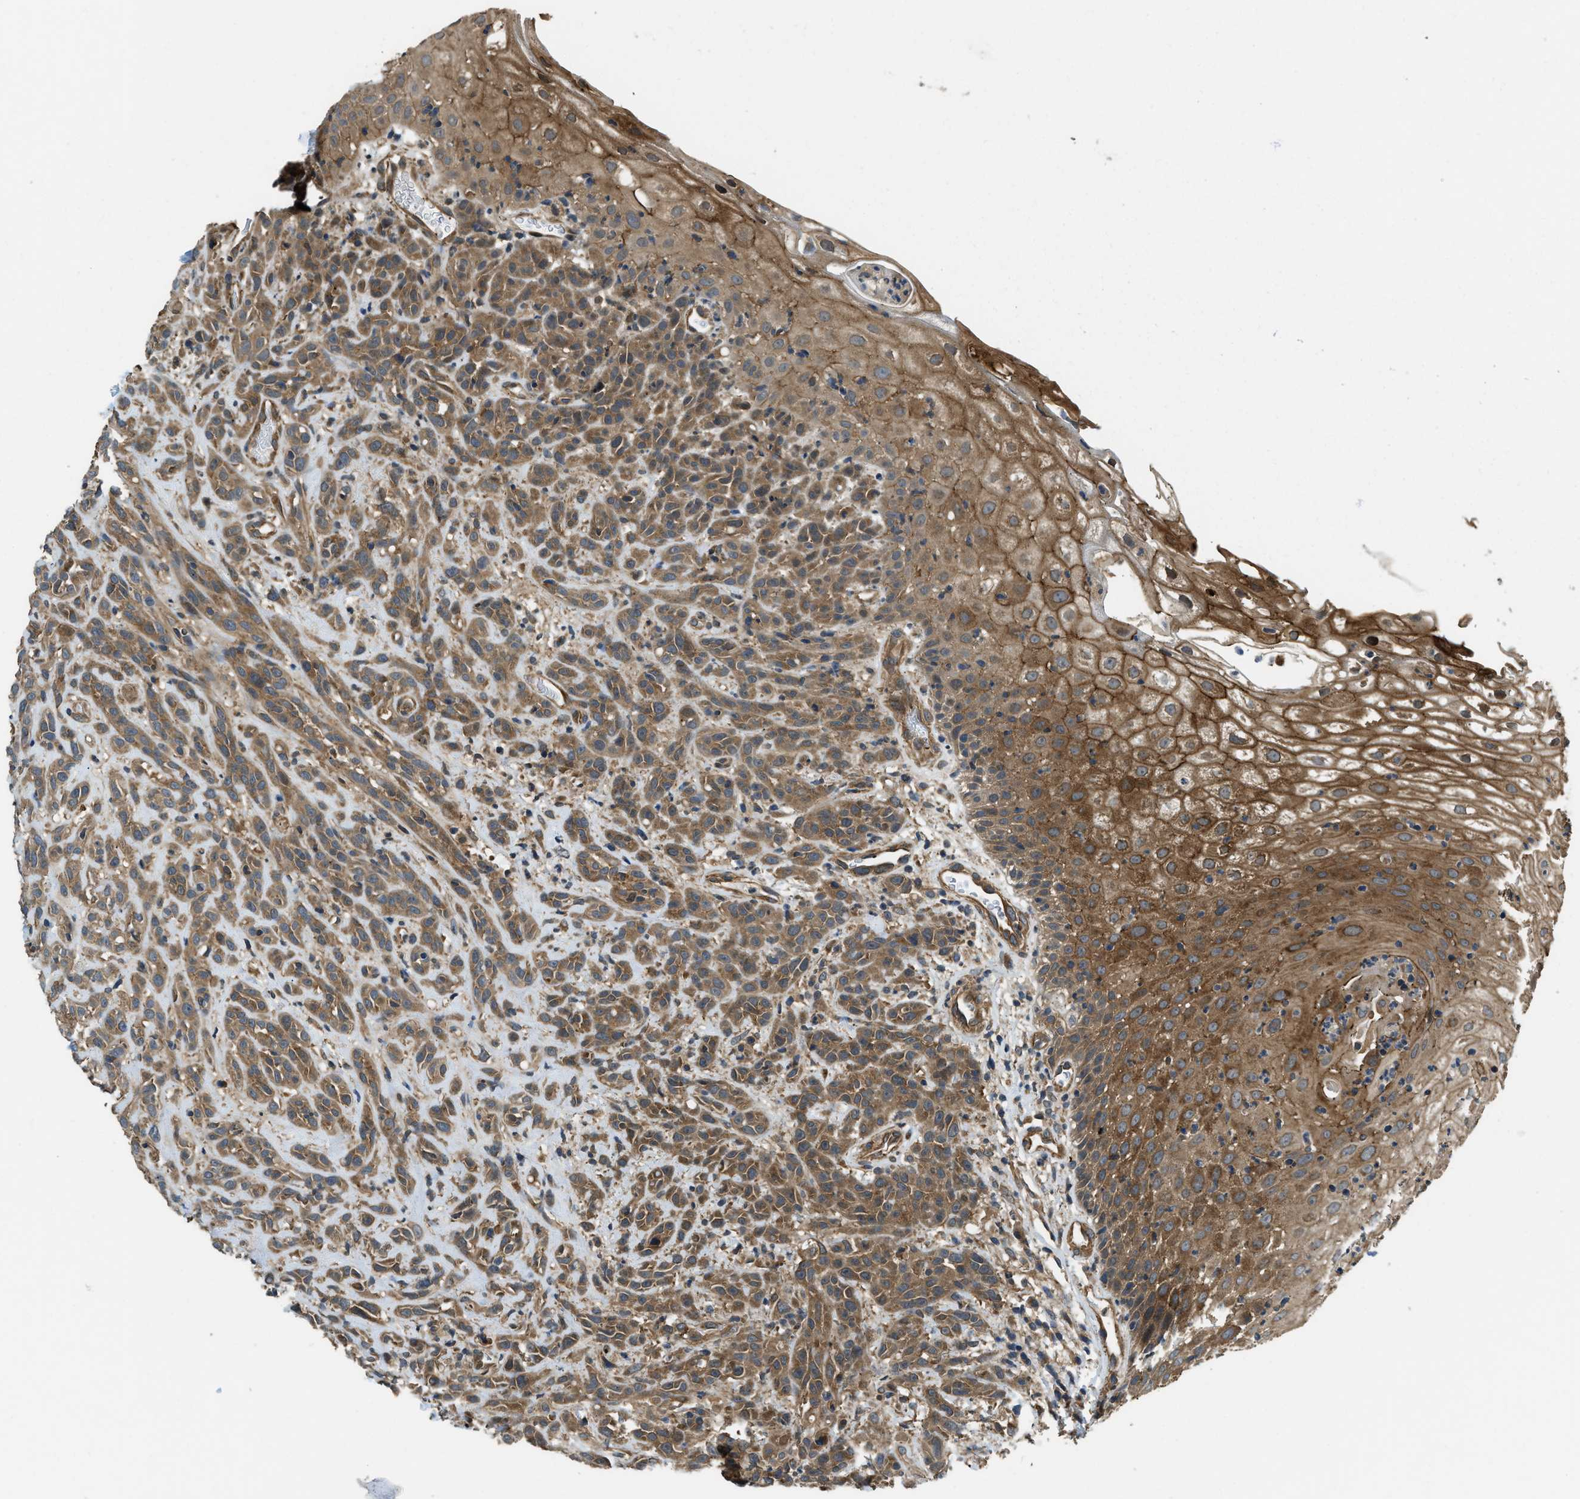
{"staining": {"intensity": "moderate", "quantity": ">75%", "location": "cytoplasmic/membranous"}, "tissue": "head and neck cancer", "cell_type": "Tumor cells", "image_type": "cancer", "snomed": [{"axis": "morphology", "description": "Normal tissue, NOS"}, {"axis": "morphology", "description": "Squamous cell carcinoma, NOS"}, {"axis": "topography", "description": "Cartilage tissue"}, {"axis": "topography", "description": "Head-Neck"}], "caption": "Moderate cytoplasmic/membranous staining is identified in approximately >75% of tumor cells in squamous cell carcinoma (head and neck).", "gene": "CGN", "patient": {"sex": "male", "age": 62}}